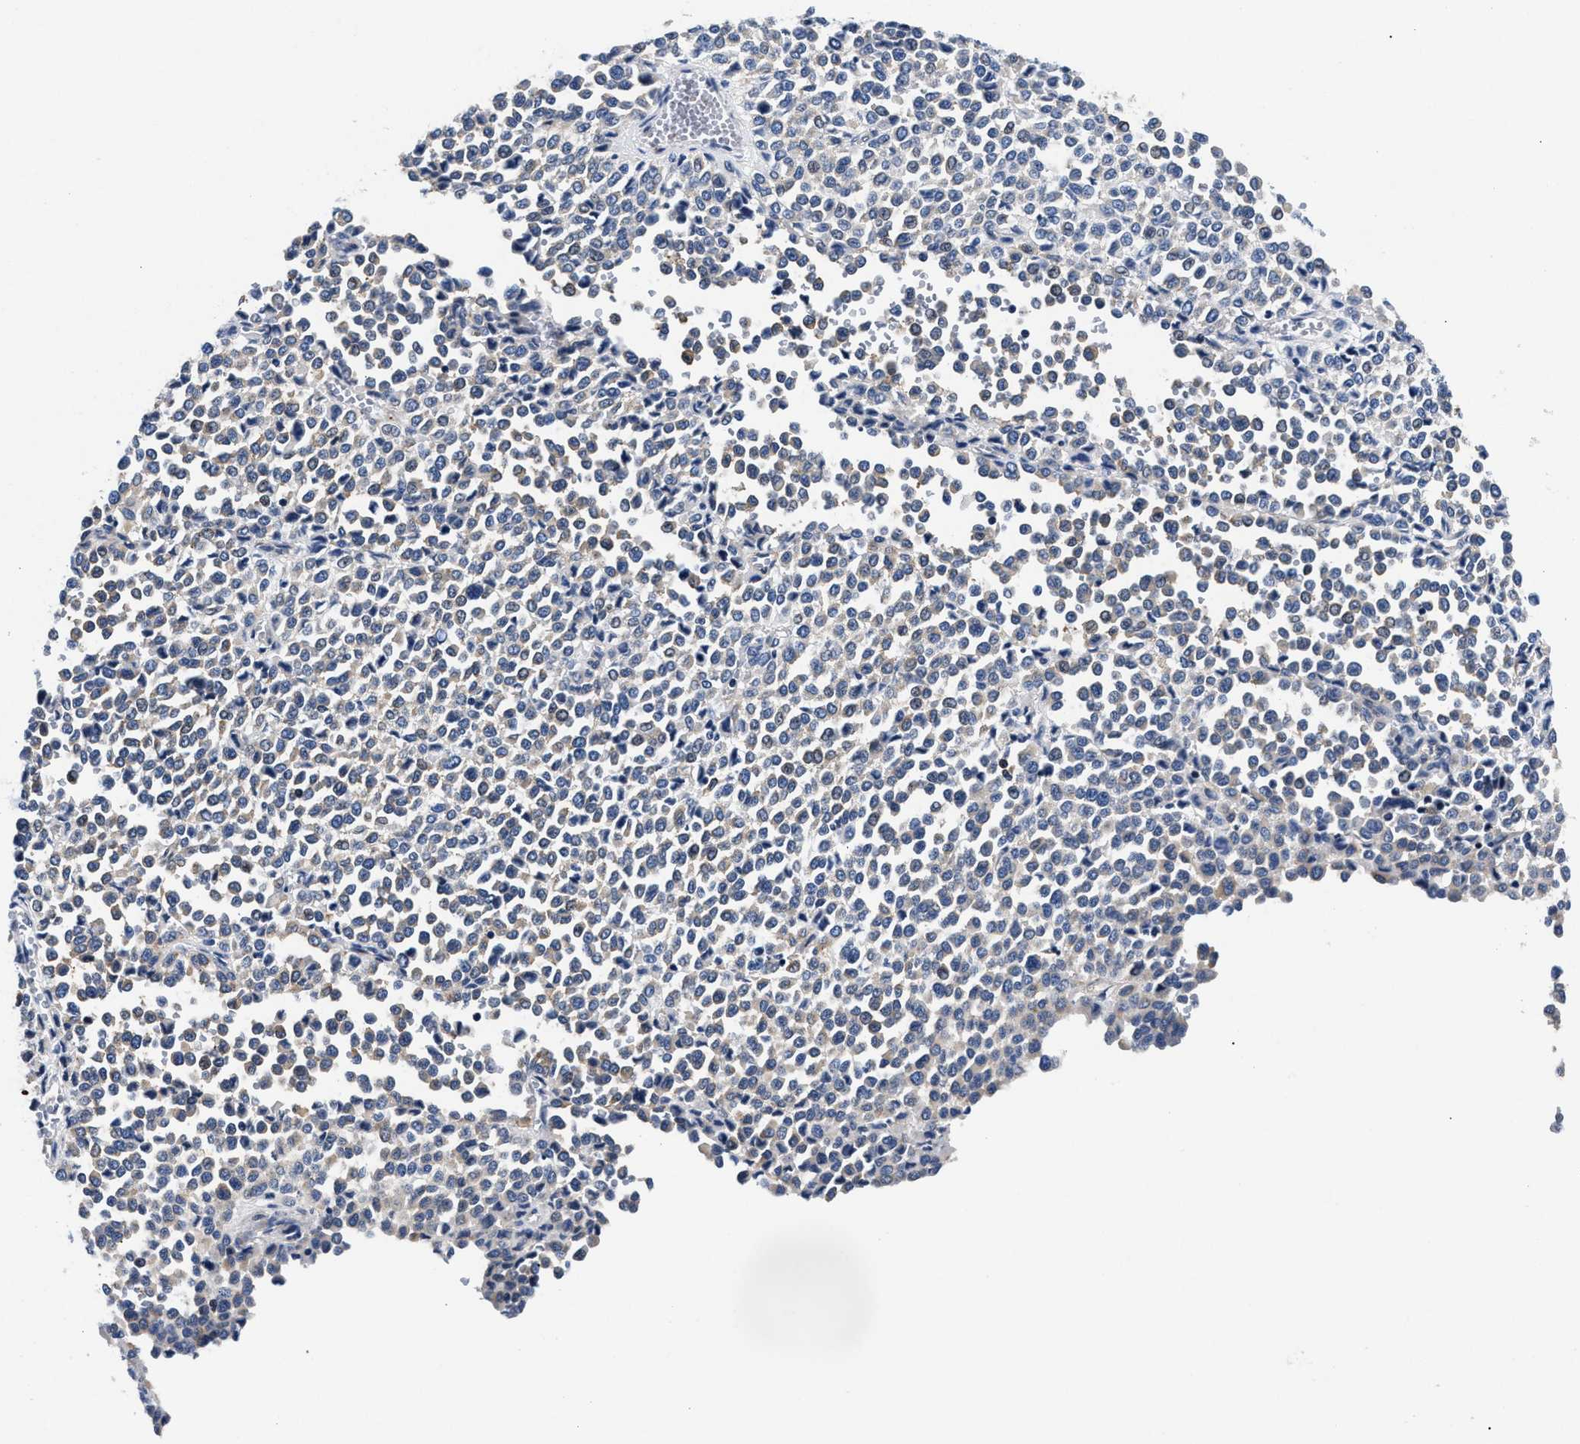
{"staining": {"intensity": "weak", "quantity": ">75%", "location": "cytoplasmic/membranous"}, "tissue": "melanoma", "cell_type": "Tumor cells", "image_type": "cancer", "snomed": [{"axis": "morphology", "description": "Malignant melanoma, Metastatic site"}, {"axis": "topography", "description": "Pancreas"}], "caption": "Malignant melanoma (metastatic site) was stained to show a protein in brown. There is low levels of weak cytoplasmic/membranous positivity in approximately >75% of tumor cells. The staining was performed using DAB (3,3'-diaminobenzidine), with brown indicating positive protein expression. Nuclei are stained blue with hematoxylin.", "gene": "P2RY4", "patient": {"sex": "female", "age": 30}}